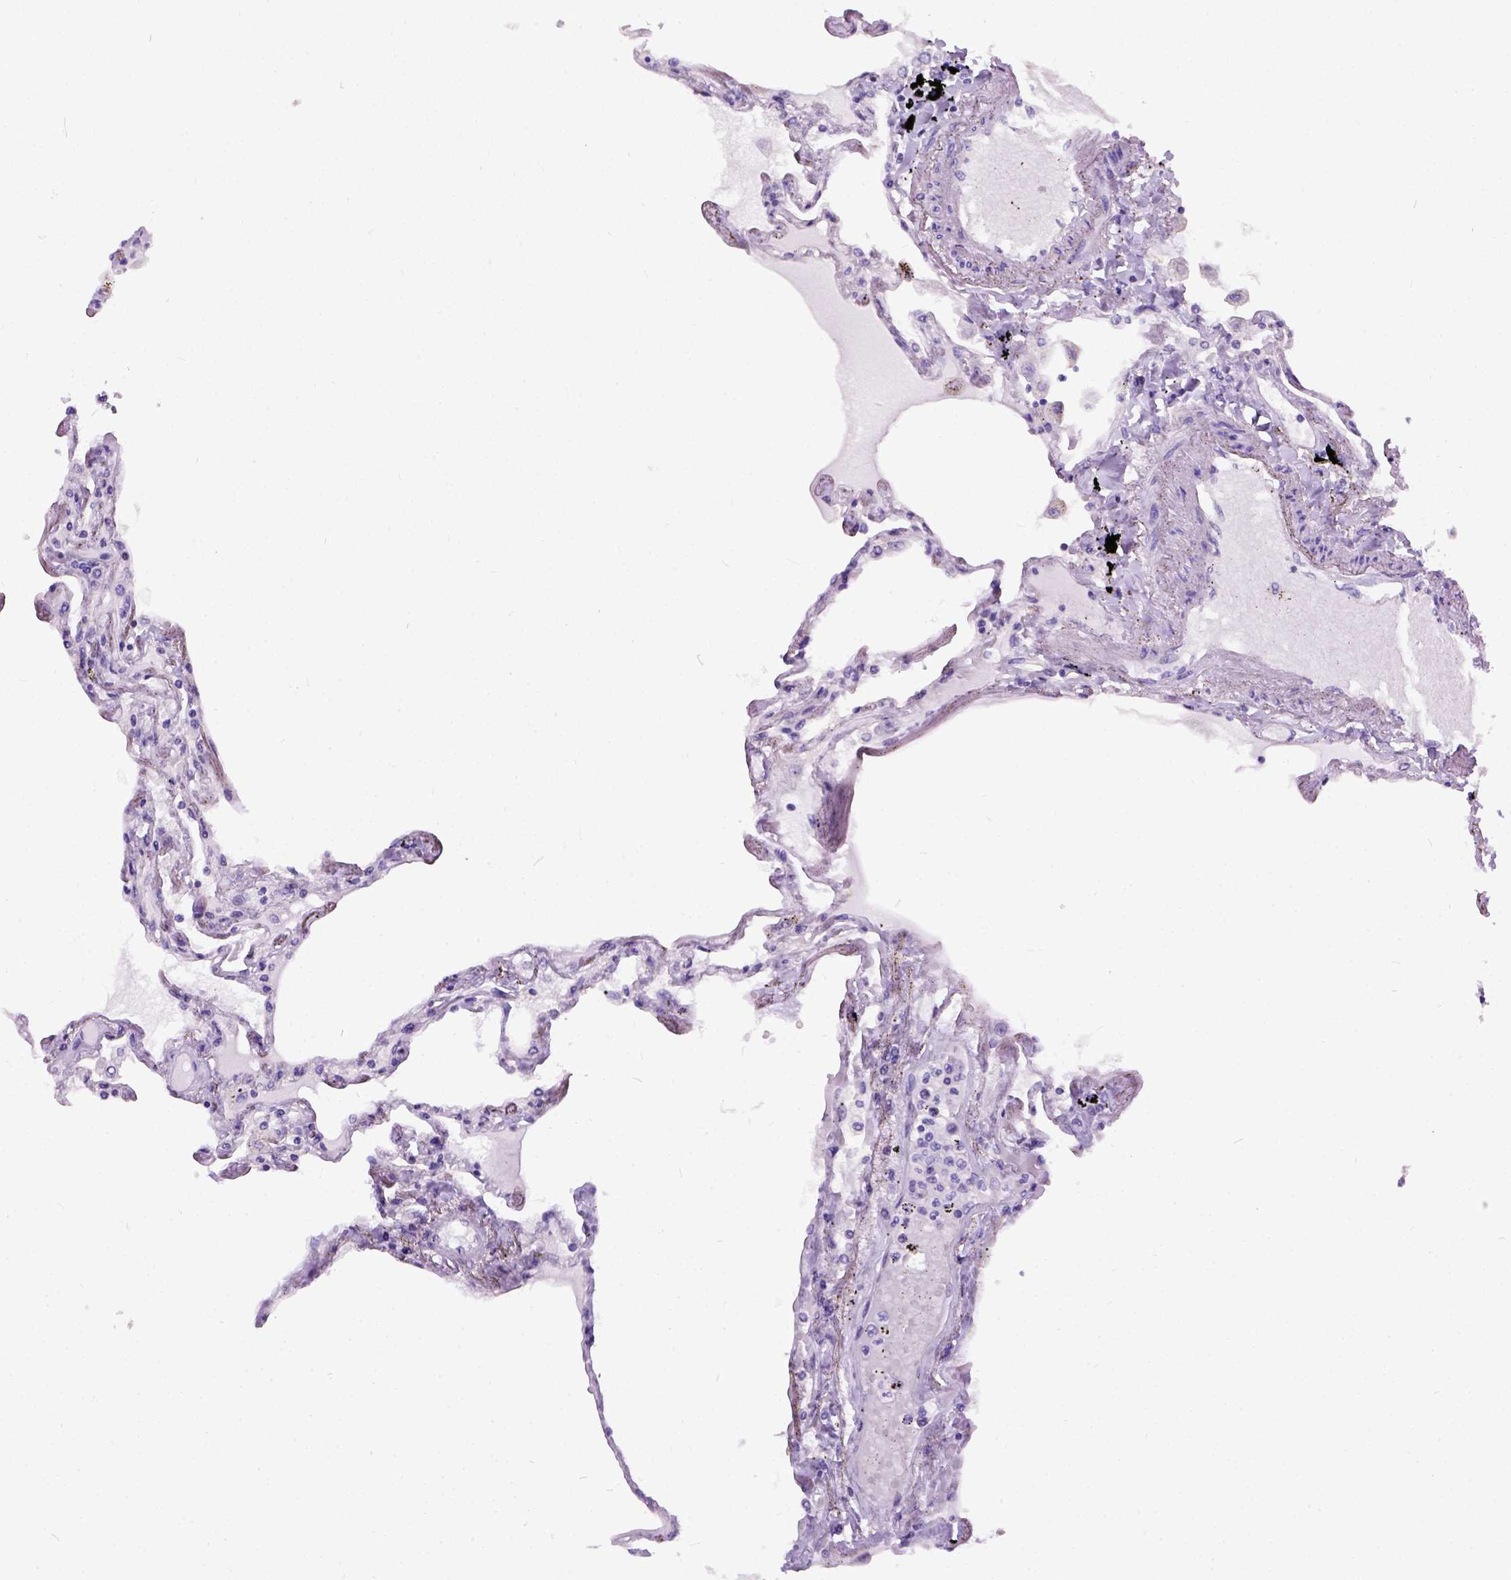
{"staining": {"intensity": "weak", "quantity": "<25%", "location": "cytoplasmic/membranous"}, "tissue": "lung", "cell_type": "Alveolar cells", "image_type": "normal", "snomed": [{"axis": "morphology", "description": "Normal tissue, NOS"}, {"axis": "morphology", "description": "Adenocarcinoma, NOS"}, {"axis": "topography", "description": "Cartilage tissue"}, {"axis": "topography", "description": "Lung"}], "caption": "A high-resolution image shows immunohistochemistry (IHC) staining of benign lung, which shows no significant expression in alveolar cells.", "gene": "NEK5", "patient": {"sex": "female", "age": 67}}